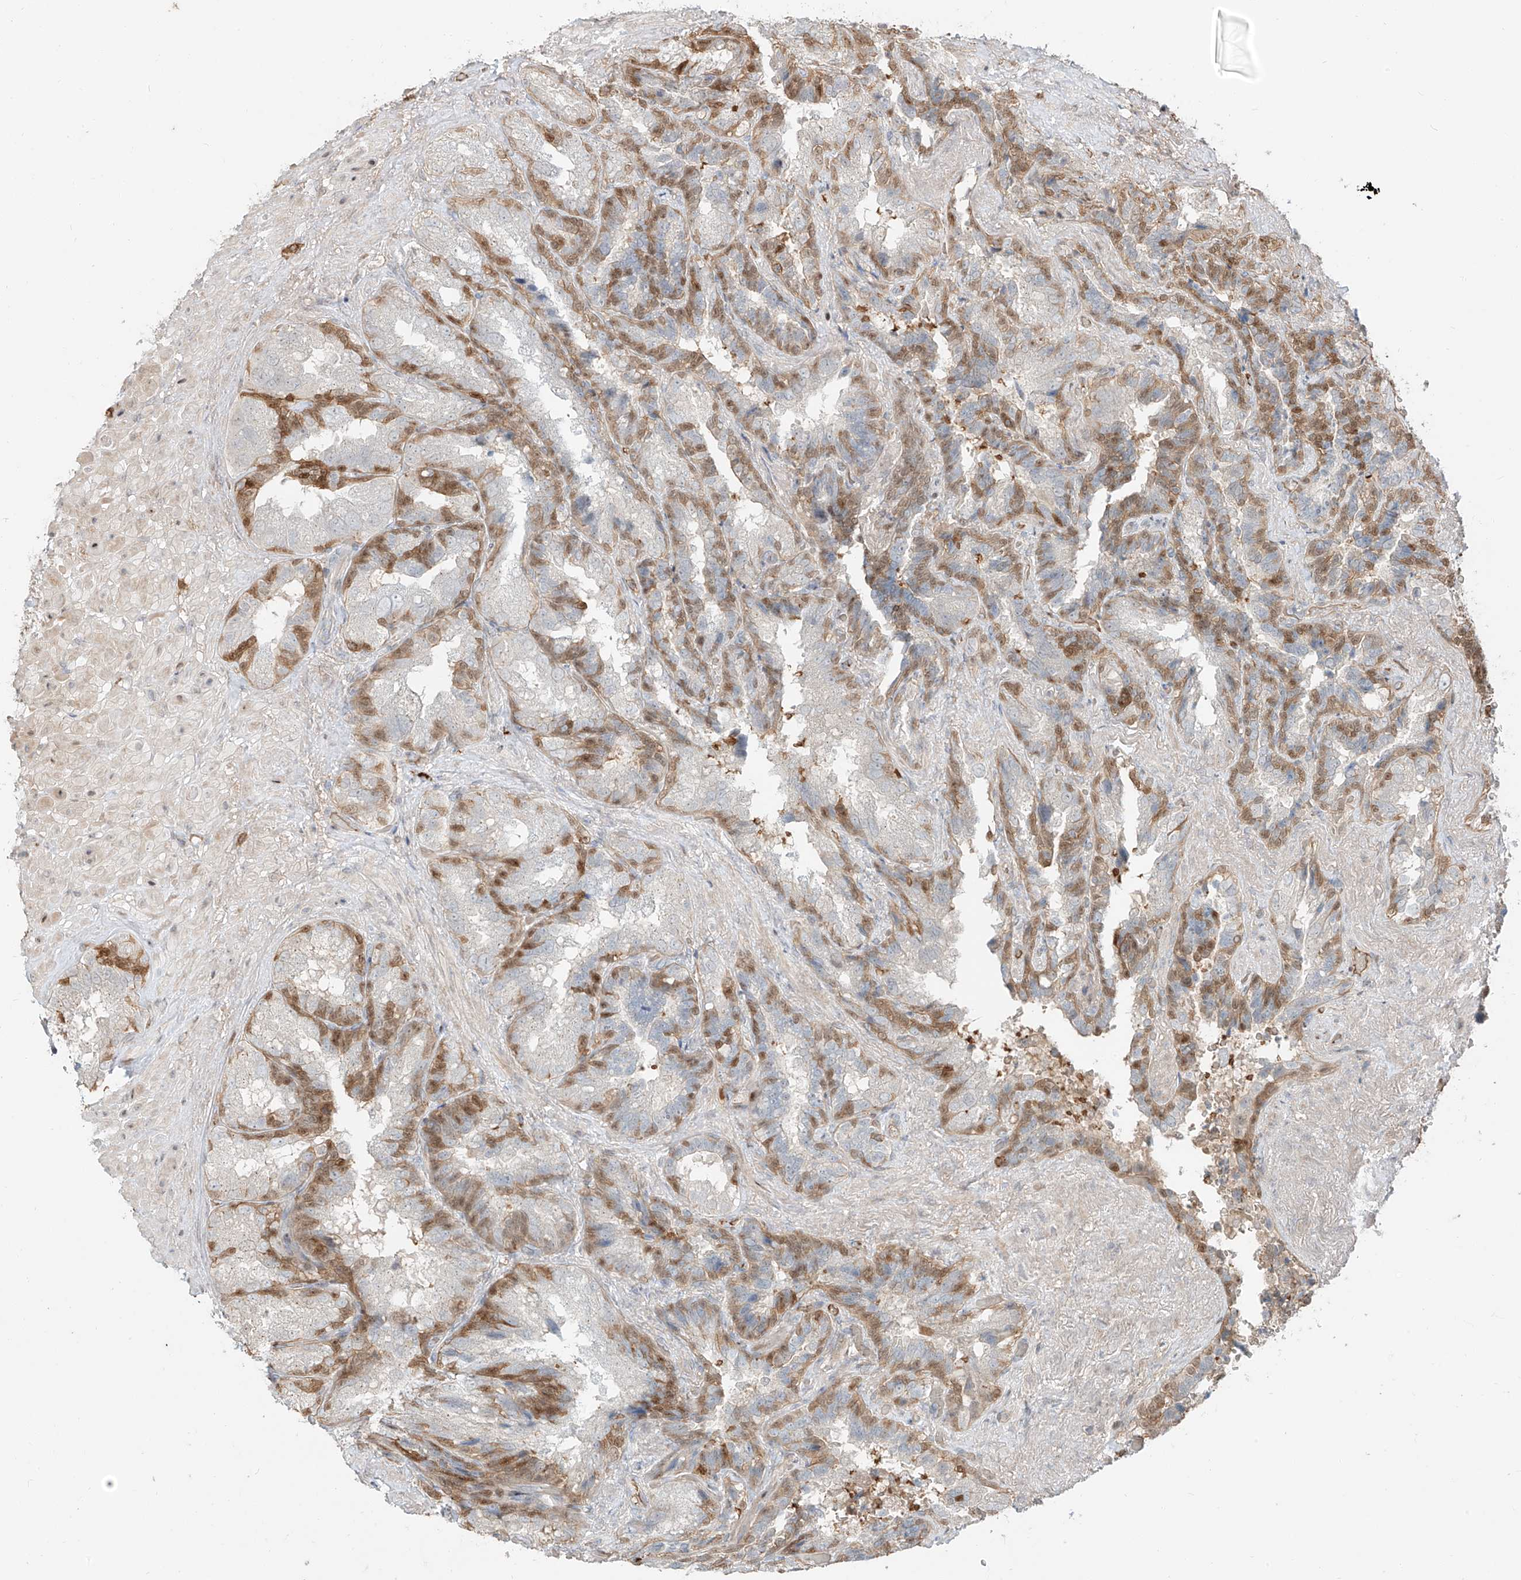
{"staining": {"intensity": "moderate", "quantity": "25%-75%", "location": "cytoplasmic/membranous,nuclear"}, "tissue": "seminal vesicle", "cell_type": "Glandular cells", "image_type": "normal", "snomed": [{"axis": "morphology", "description": "Normal tissue, NOS"}, {"axis": "topography", "description": "Seminal veicle"}, {"axis": "topography", "description": "Peripheral nerve tissue"}], "caption": "Approximately 25%-75% of glandular cells in unremarkable human seminal vesicle show moderate cytoplasmic/membranous,nuclear protein staining as visualized by brown immunohistochemical staining.", "gene": "CEP162", "patient": {"sex": "male", "age": 63}}